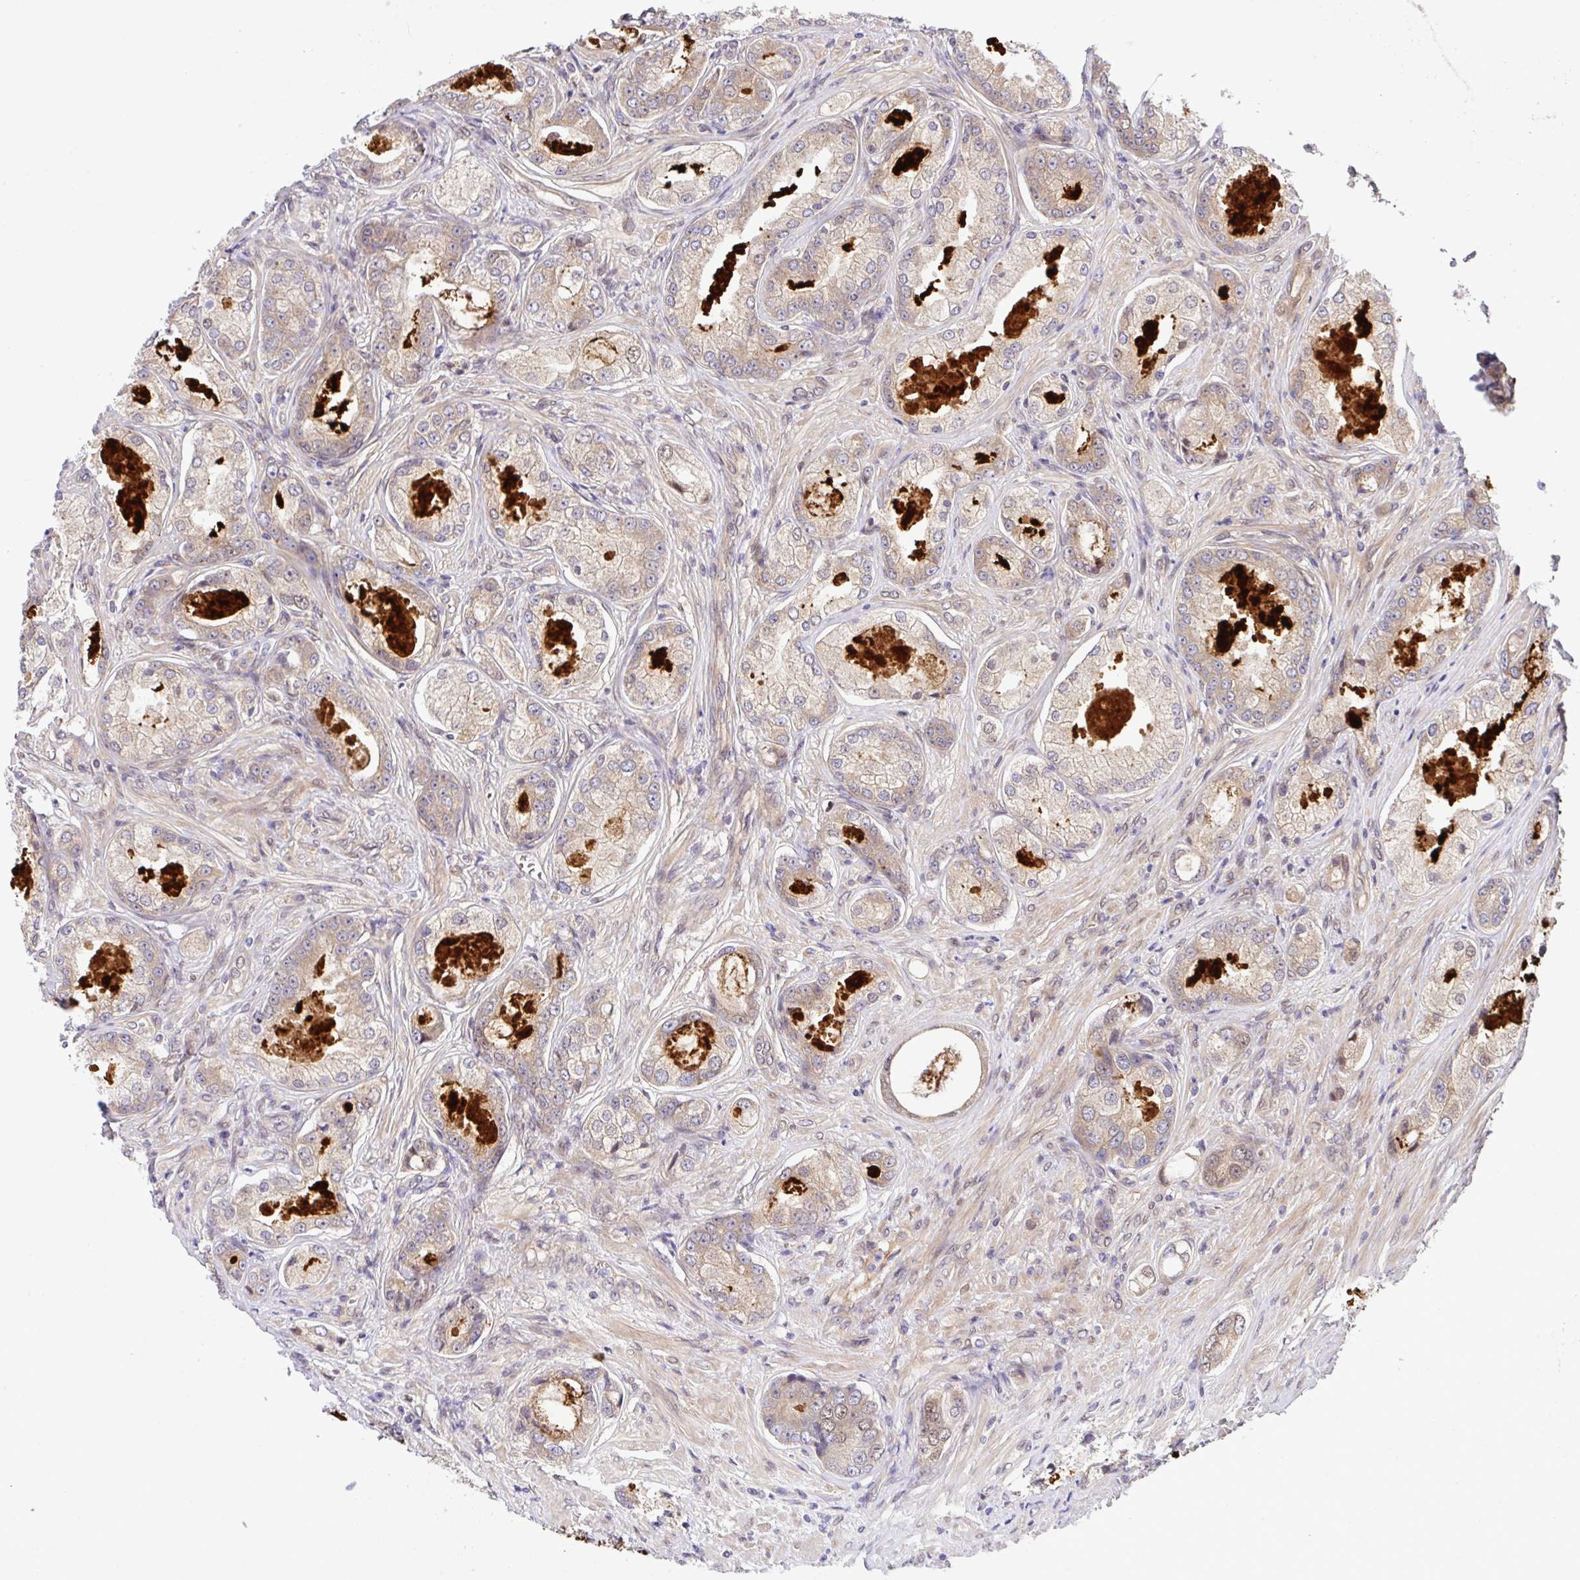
{"staining": {"intensity": "weak", "quantity": "25%-75%", "location": "cytoplasmic/membranous"}, "tissue": "prostate cancer", "cell_type": "Tumor cells", "image_type": "cancer", "snomed": [{"axis": "morphology", "description": "Adenocarcinoma, Low grade"}, {"axis": "topography", "description": "Prostate"}], "caption": "Weak cytoplasmic/membranous protein positivity is identified in approximately 25%-75% of tumor cells in prostate cancer (adenocarcinoma (low-grade)).", "gene": "UBE4A", "patient": {"sex": "male", "age": 68}}